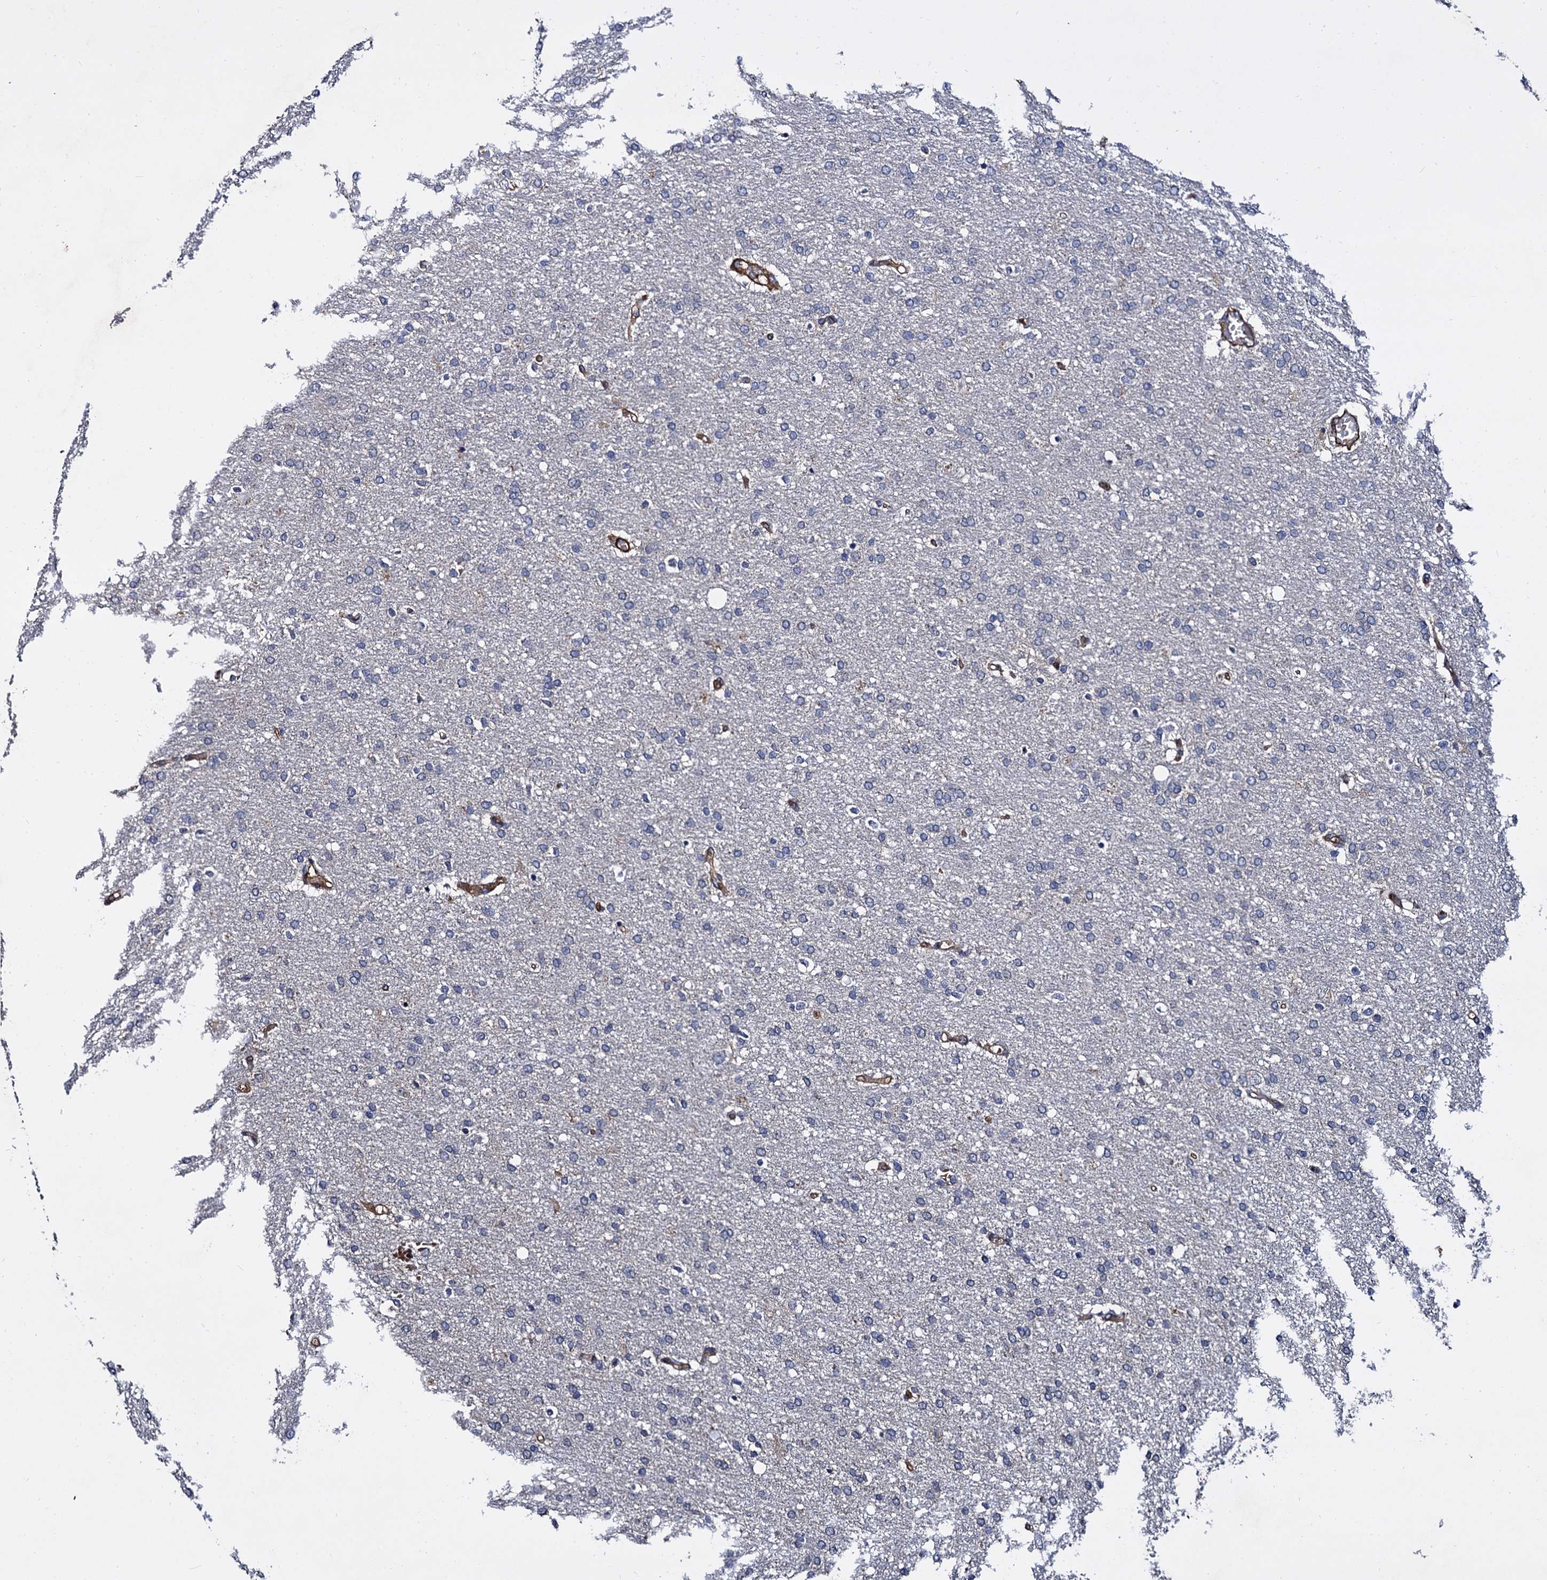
{"staining": {"intensity": "negative", "quantity": "none", "location": "none"}, "tissue": "glioma", "cell_type": "Tumor cells", "image_type": "cancer", "snomed": [{"axis": "morphology", "description": "Glioma, malignant, High grade"}, {"axis": "topography", "description": "Brain"}], "caption": "This is a photomicrograph of immunohistochemistry (IHC) staining of glioma, which shows no expression in tumor cells.", "gene": "ISM2", "patient": {"sex": "male", "age": 72}}